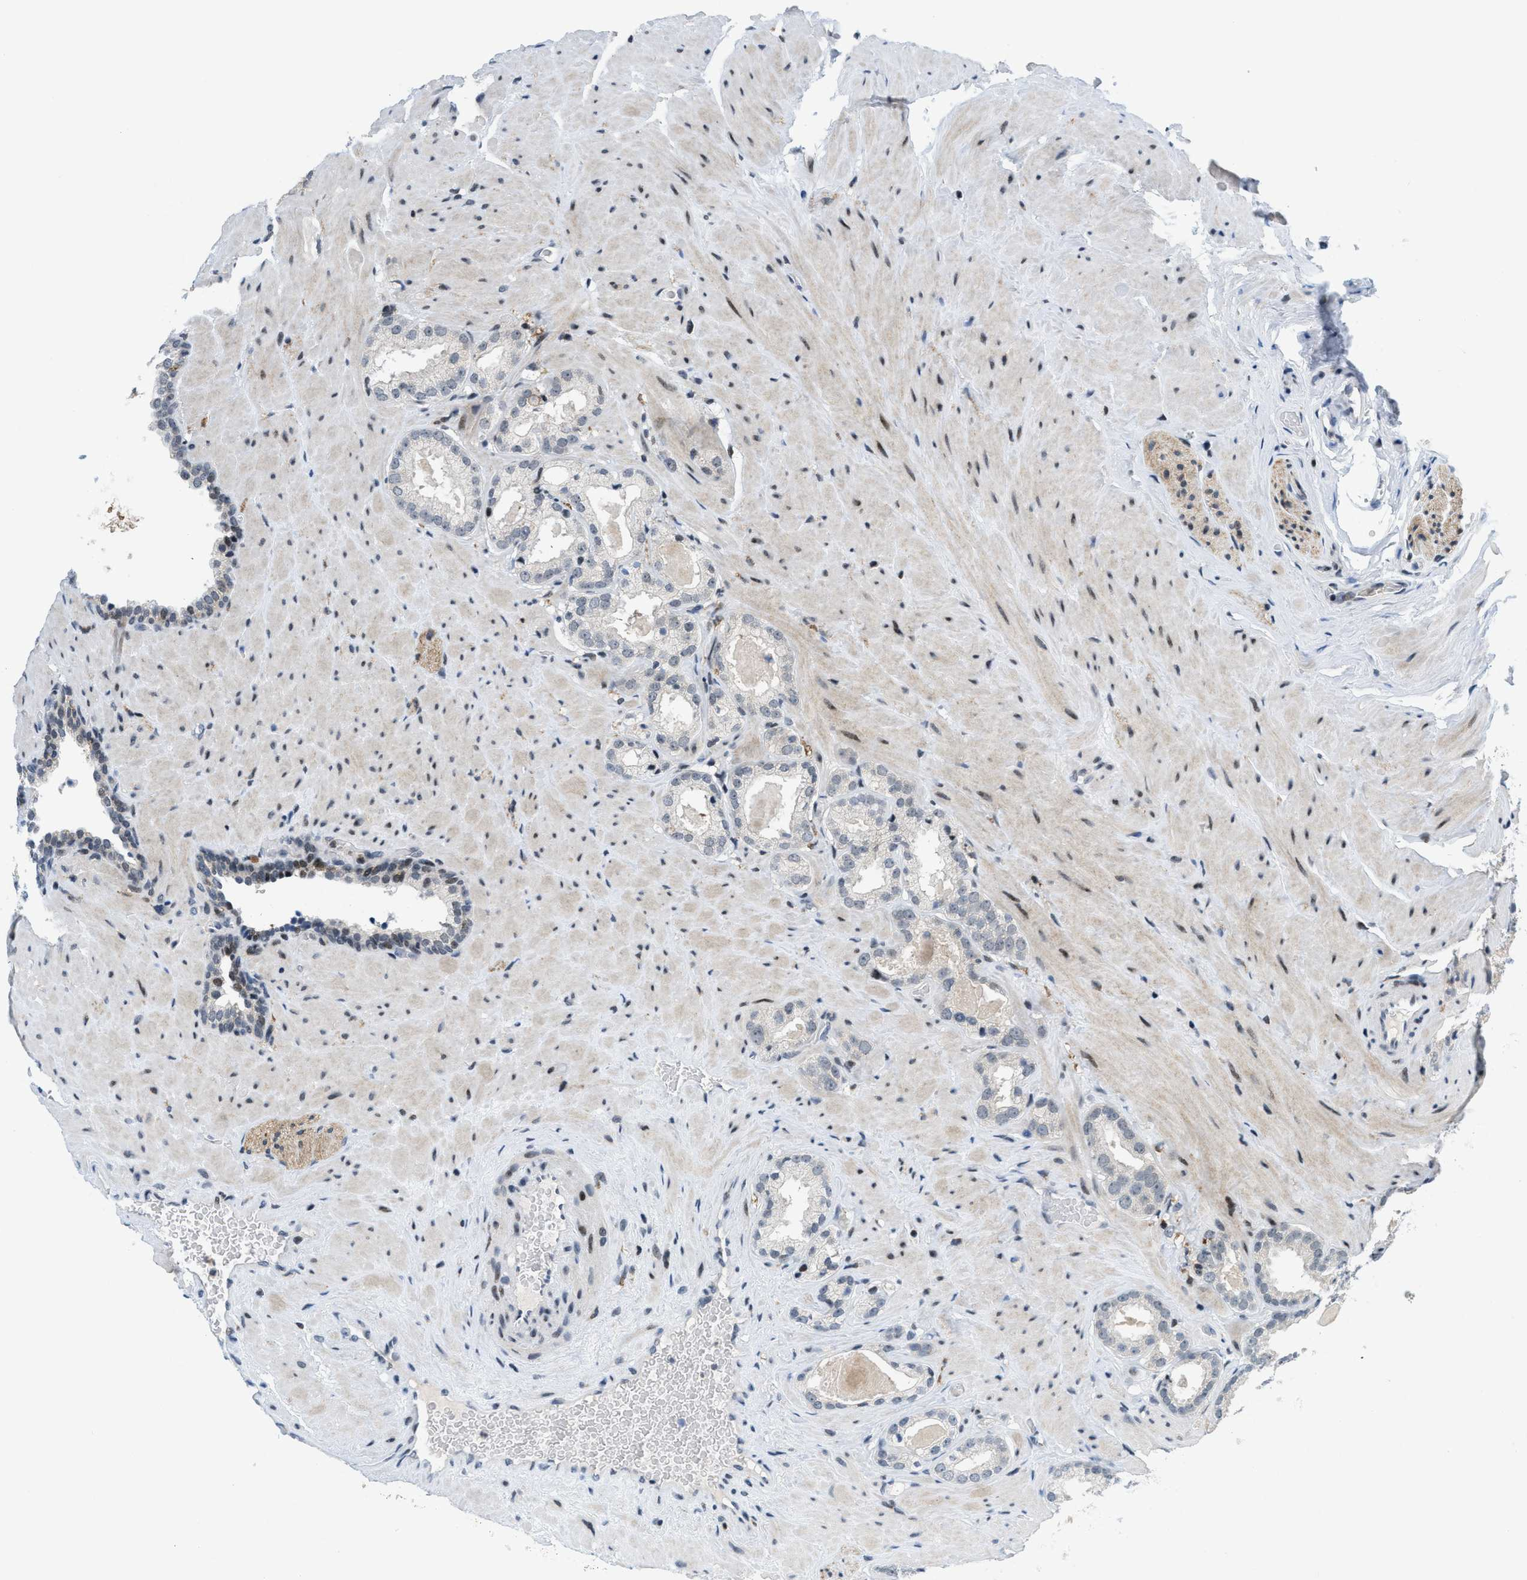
{"staining": {"intensity": "negative", "quantity": "none", "location": "none"}, "tissue": "prostate cancer", "cell_type": "Tumor cells", "image_type": "cancer", "snomed": [{"axis": "morphology", "description": "Adenocarcinoma, High grade"}, {"axis": "topography", "description": "Prostate"}], "caption": "Immunohistochemistry (IHC) histopathology image of neoplastic tissue: human prostate cancer (adenocarcinoma (high-grade)) stained with DAB reveals no significant protein staining in tumor cells.", "gene": "ING1", "patient": {"sex": "male", "age": 64}}